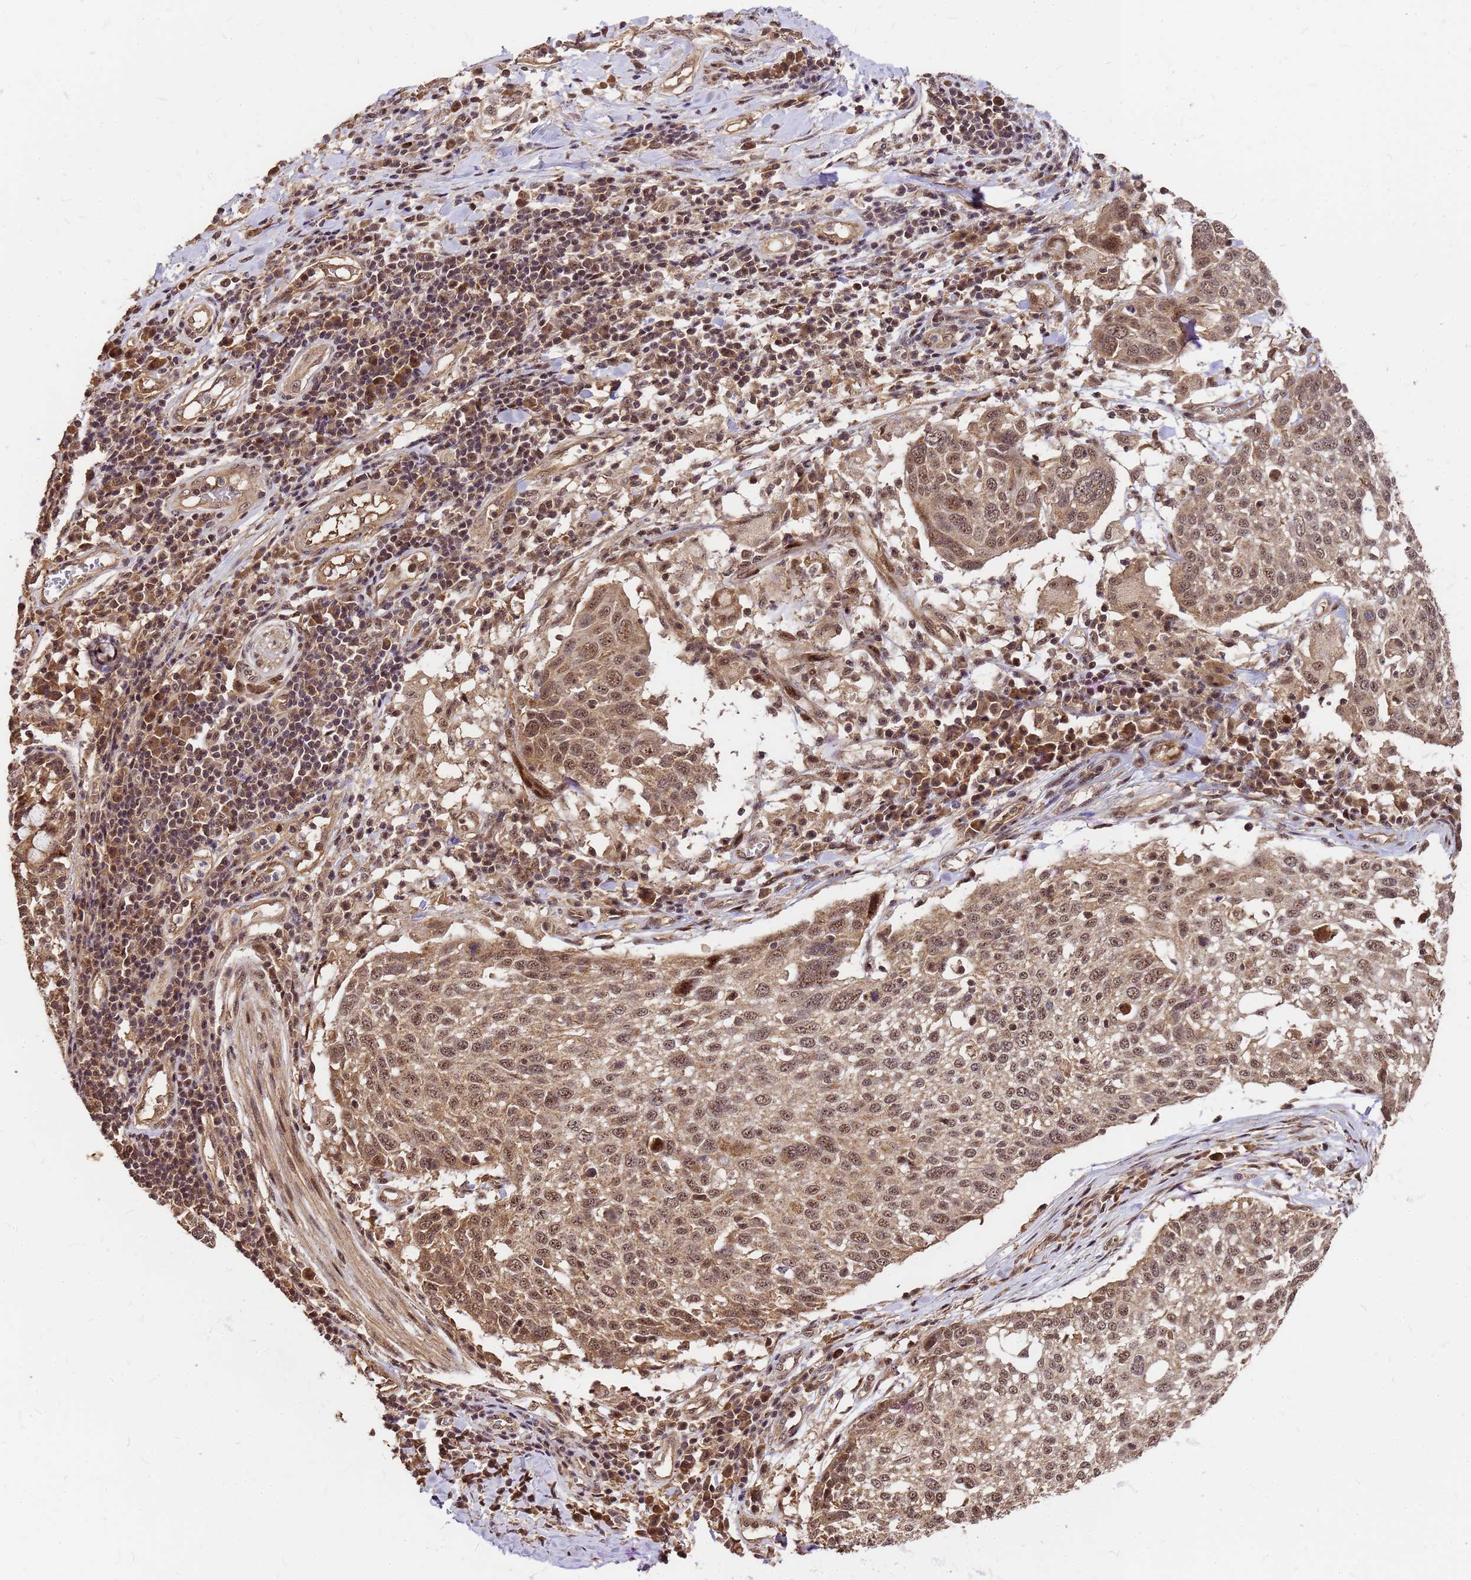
{"staining": {"intensity": "moderate", "quantity": ">75%", "location": "cytoplasmic/membranous,nuclear"}, "tissue": "lung cancer", "cell_type": "Tumor cells", "image_type": "cancer", "snomed": [{"axis": "morphology", "description": "Squamous cell carcinoma, NOS"}, {"axis": "topography", "description": "Lung"}], "caption": "Brown immunohistochemical staining in human lung squamous cell carcinoma displays moderate cytoplasmic/membranous and nuclear expression in approximately >75% of tumor cells.", "gene": "GPATCH8", "patient": {"sex": "male", "age": 65}}